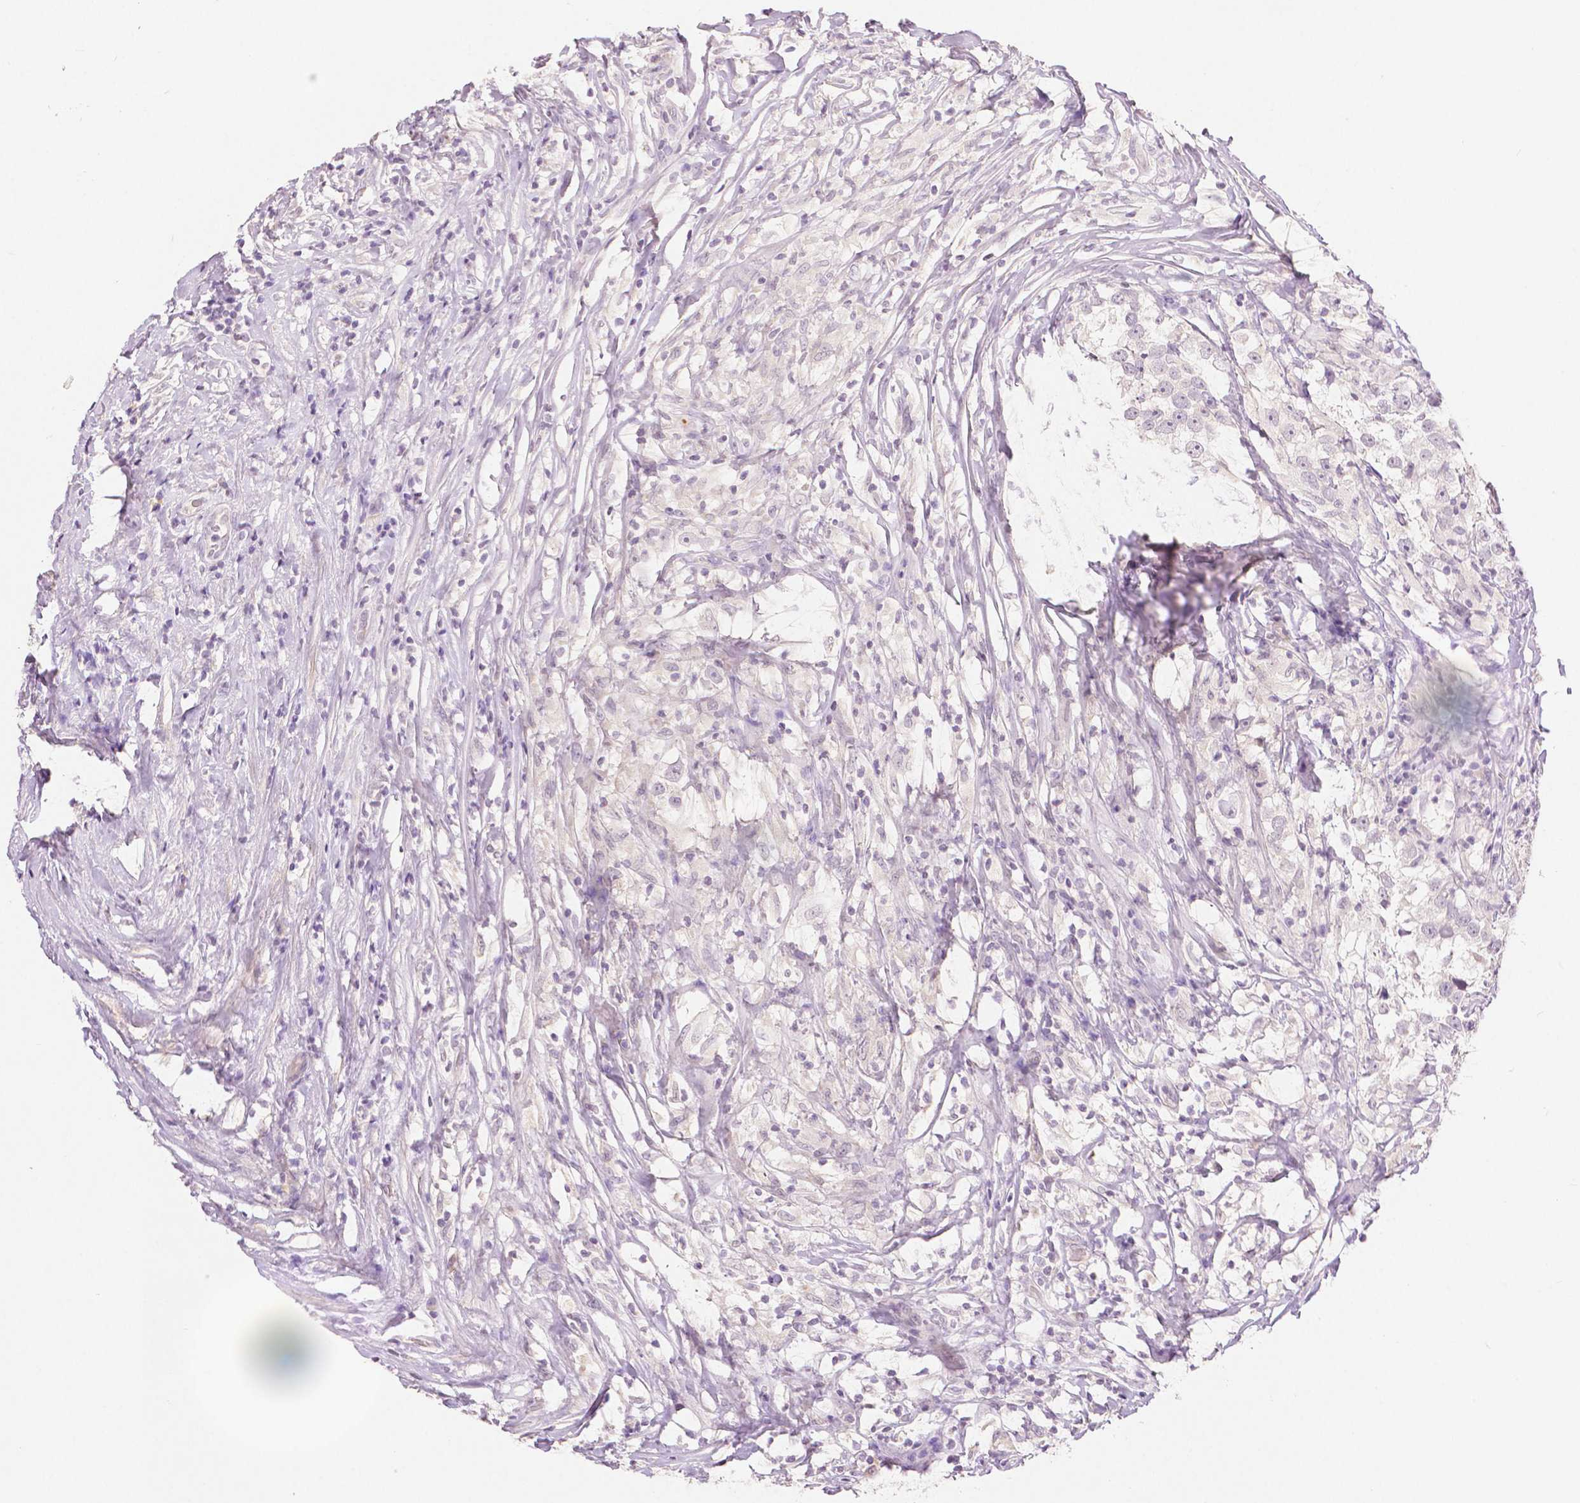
{"staining": {"intensity": "negative", "quantity": "none", "location": "none"}, "tissue": "testis cancer", "cell_type": "Tumor cells", "image_type": "cancer", "snomed": [{"axis": "morphology", "description": "Seminoma, NOS"}, {"axis": "topography", "description": "Testis"}], "caption": "Seminoma (testis) stained for a protein using immunohistochemistry shows no expression tumor cells.", "gene": "TGM1", "patient": {"sex": "male", "age": 46}}